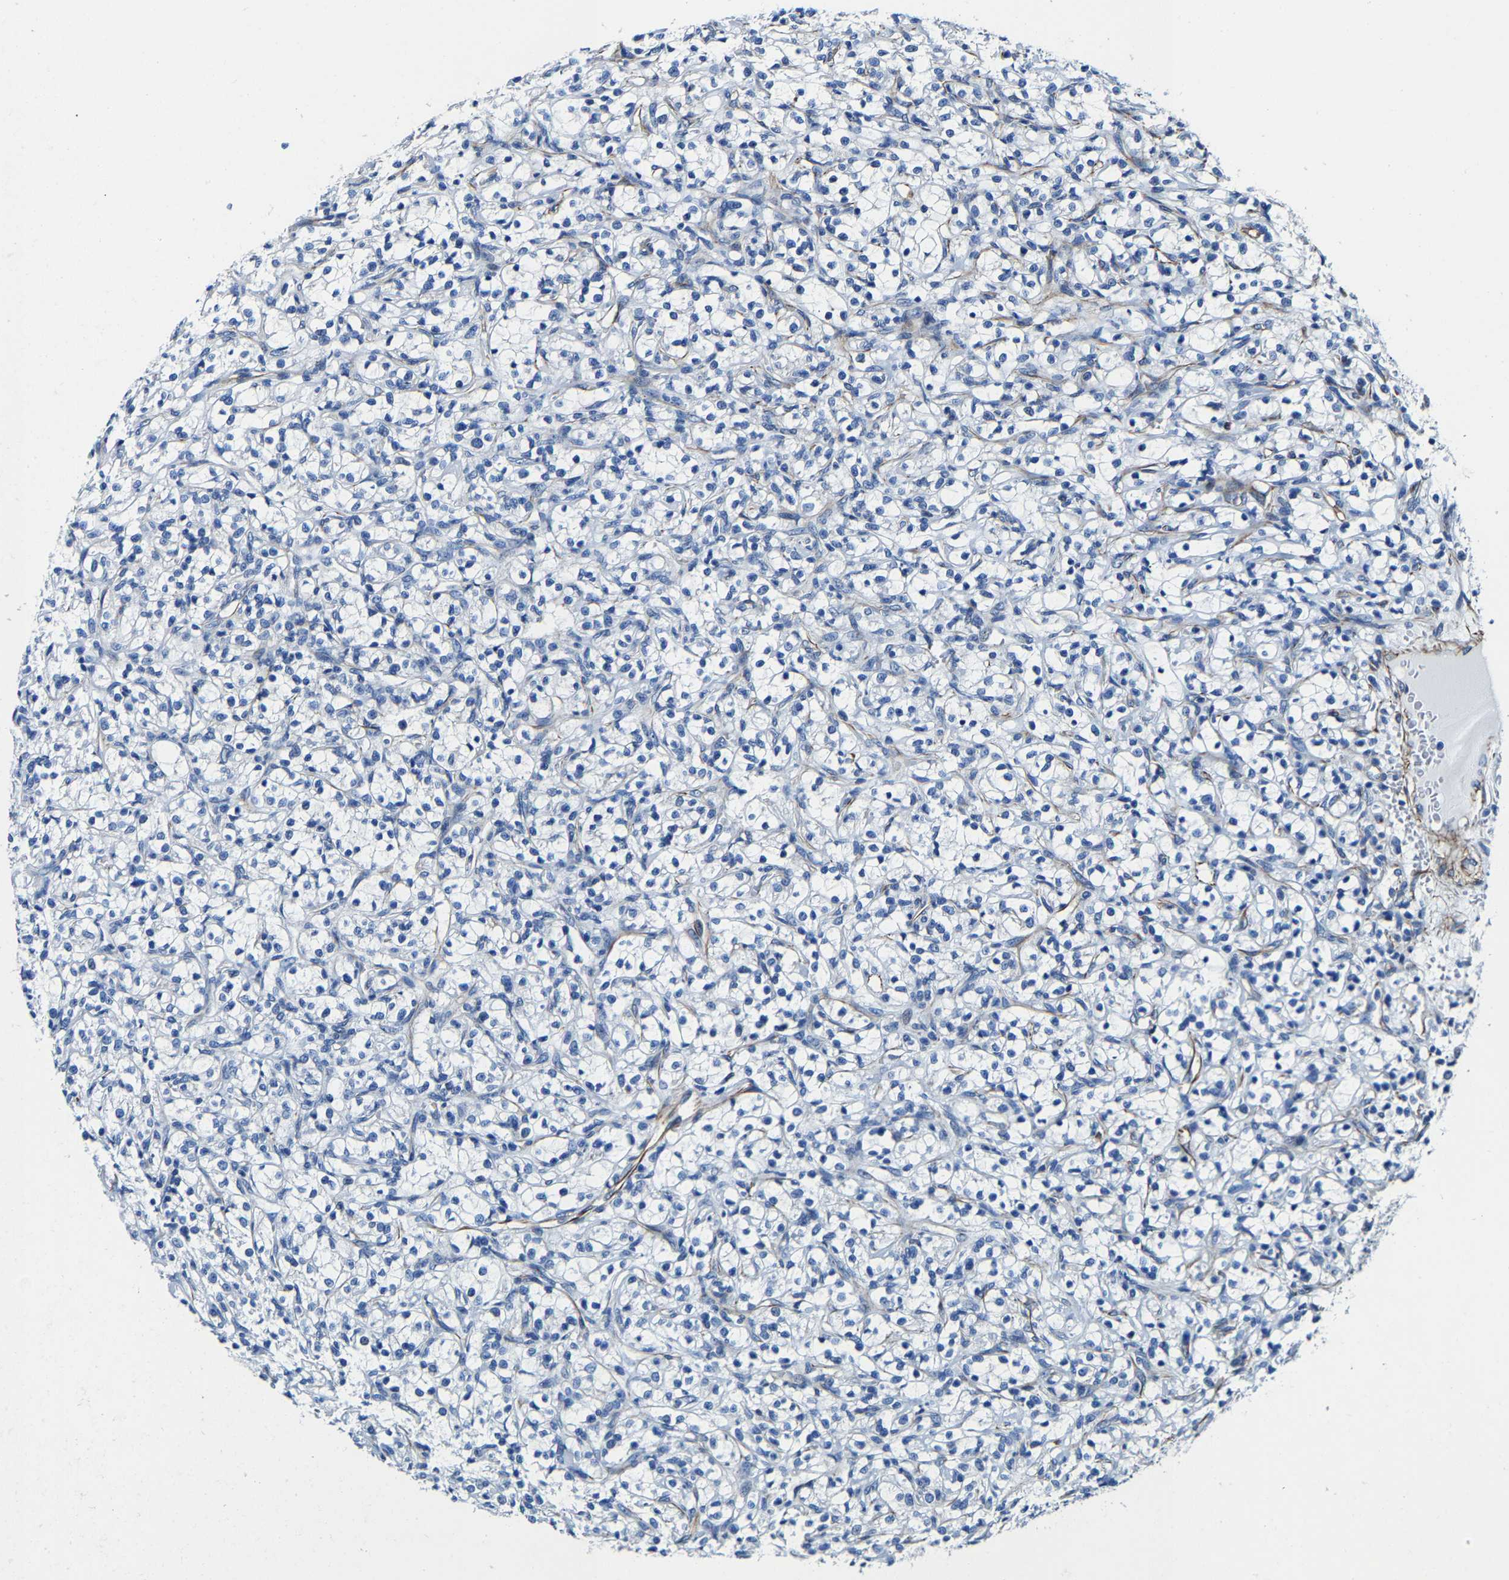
{"staining": {"intensity": "negative", "quantity": "none", "location": "none"}, "tissue": "renal cancer", "cell_type": "Tumor cells", "image_type": "cancer", "snomed": [{"axis": "morphology", "description": "Adenocarcinoma, NOS"}, {"axis": "topography", "description": "Kidney"}], "caption": "Tumor cells are negative for brown protein staining in renal cancer.", "gene": "MMEL1", "patient": {"sex": "female", "age": 69}}